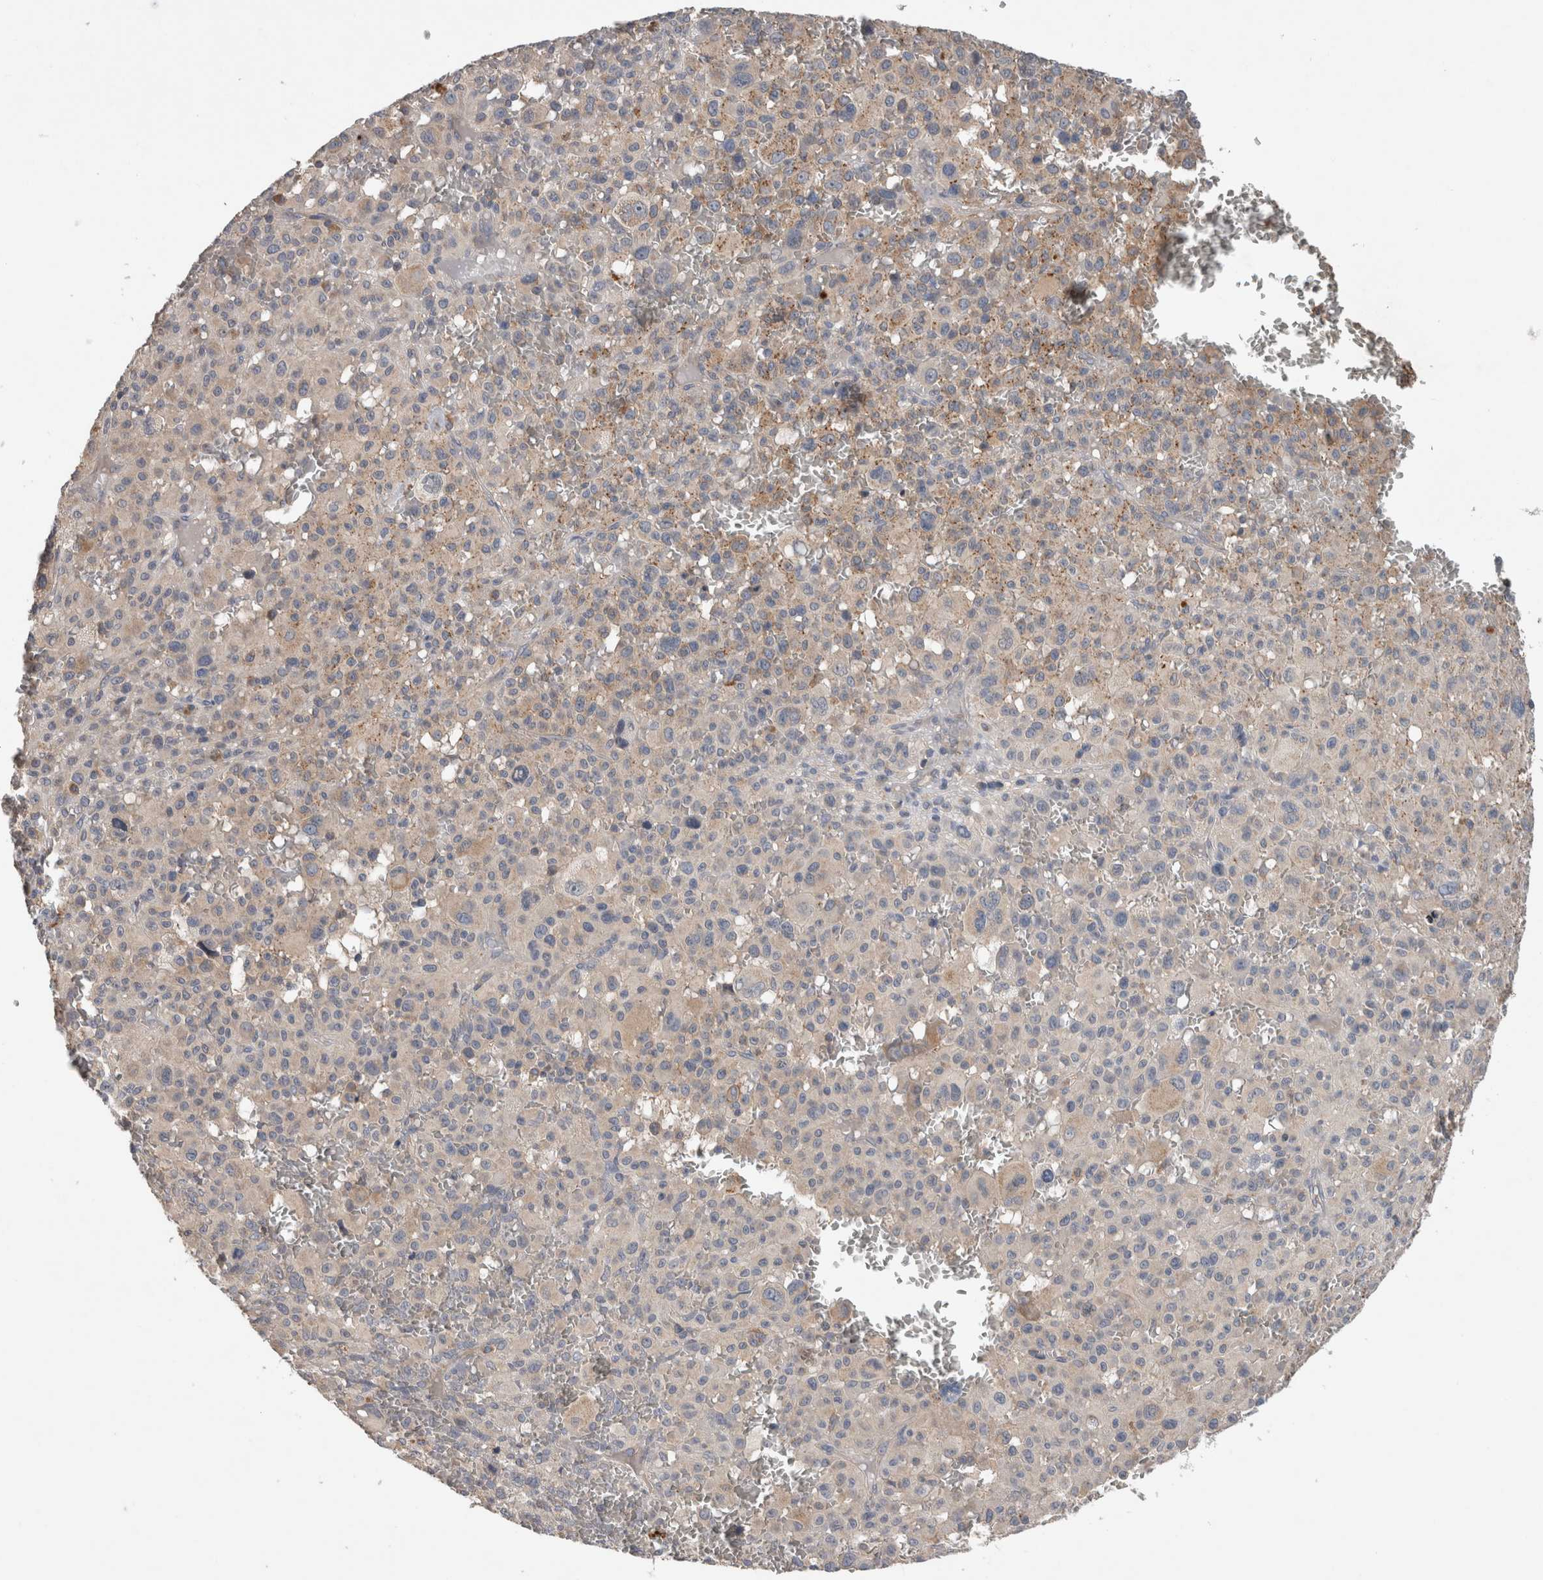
{"staining": {"intensity": "weak", "quantity": "<25%", "location": "cytoplasmic/membranous"}, "tissue": "melanoma", "cell_type": "Tumor cells", "image_type": "cancer", "snomed": [{"axis": "morphology", "description": "Malignant melanoma, Metastatic site"}, {"axis": "topography", "description": "Skin"}], "caption": "High power microscopy image of an immunohistochemistry micrograph of malignant melanoma (metastatic site), revealing no significant staining in tumor cells.", "gene": "TARBP1", "patient": {"sex": "female", "age": 74}}